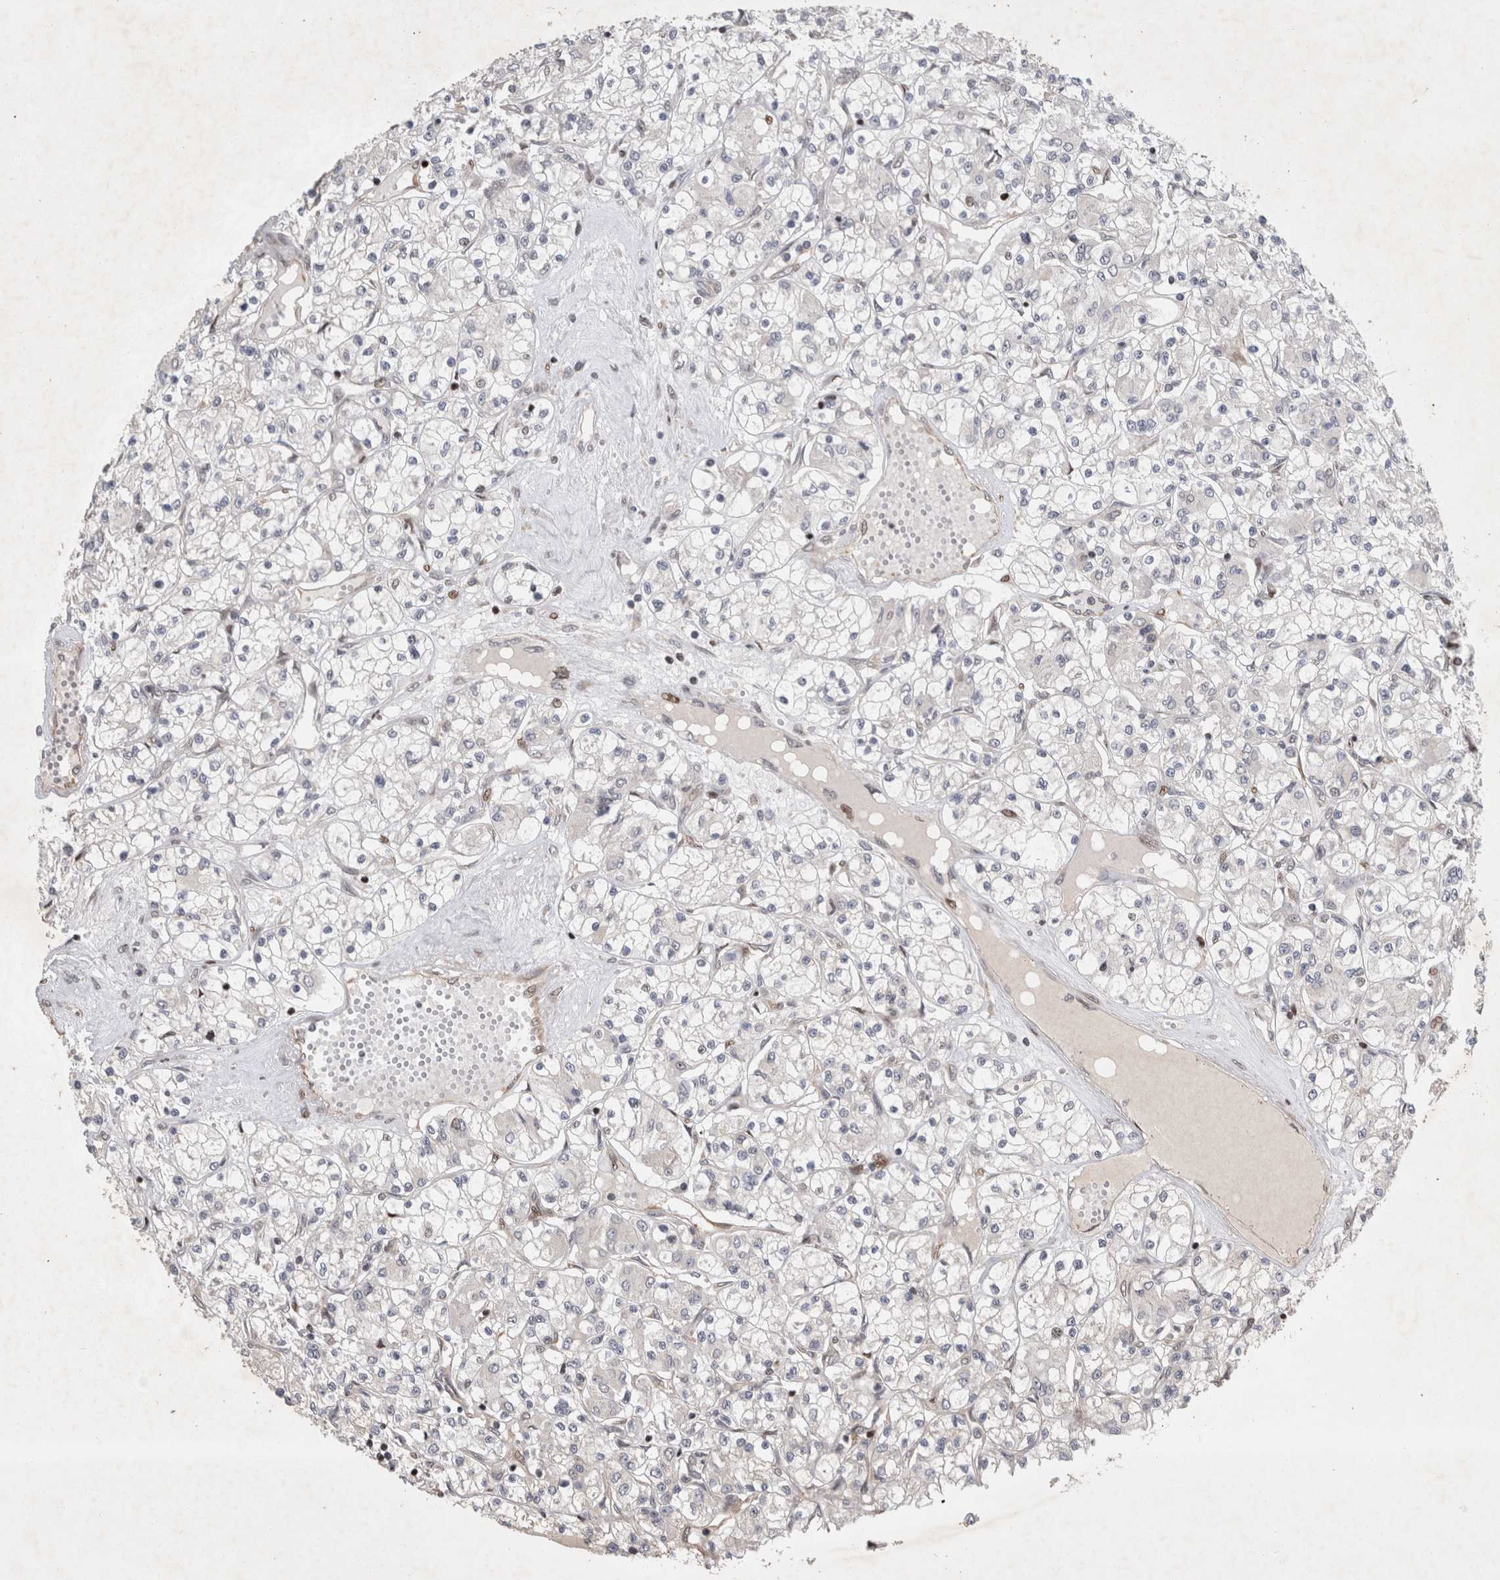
{"staining": {"intensity": "negative", "quantity": "none", "location": "none"}, "tissue": "renal cancer", "cell_type": "Tumor cells", "image_type": "cancer", "snomed": [{"axis": "morphology", "description": "Adenocarcinoma, NOS"}, {"axis": "topography", "description": "Kidney"}], "caption": "Immunohistochemistry histopathology image of renal cancer (adenocarcinoma) stained for a protein (brown), which reveals no positivity in tumor cells.", "gene": "C8orf58", "patient": {"sex": "female", "age": 59}}